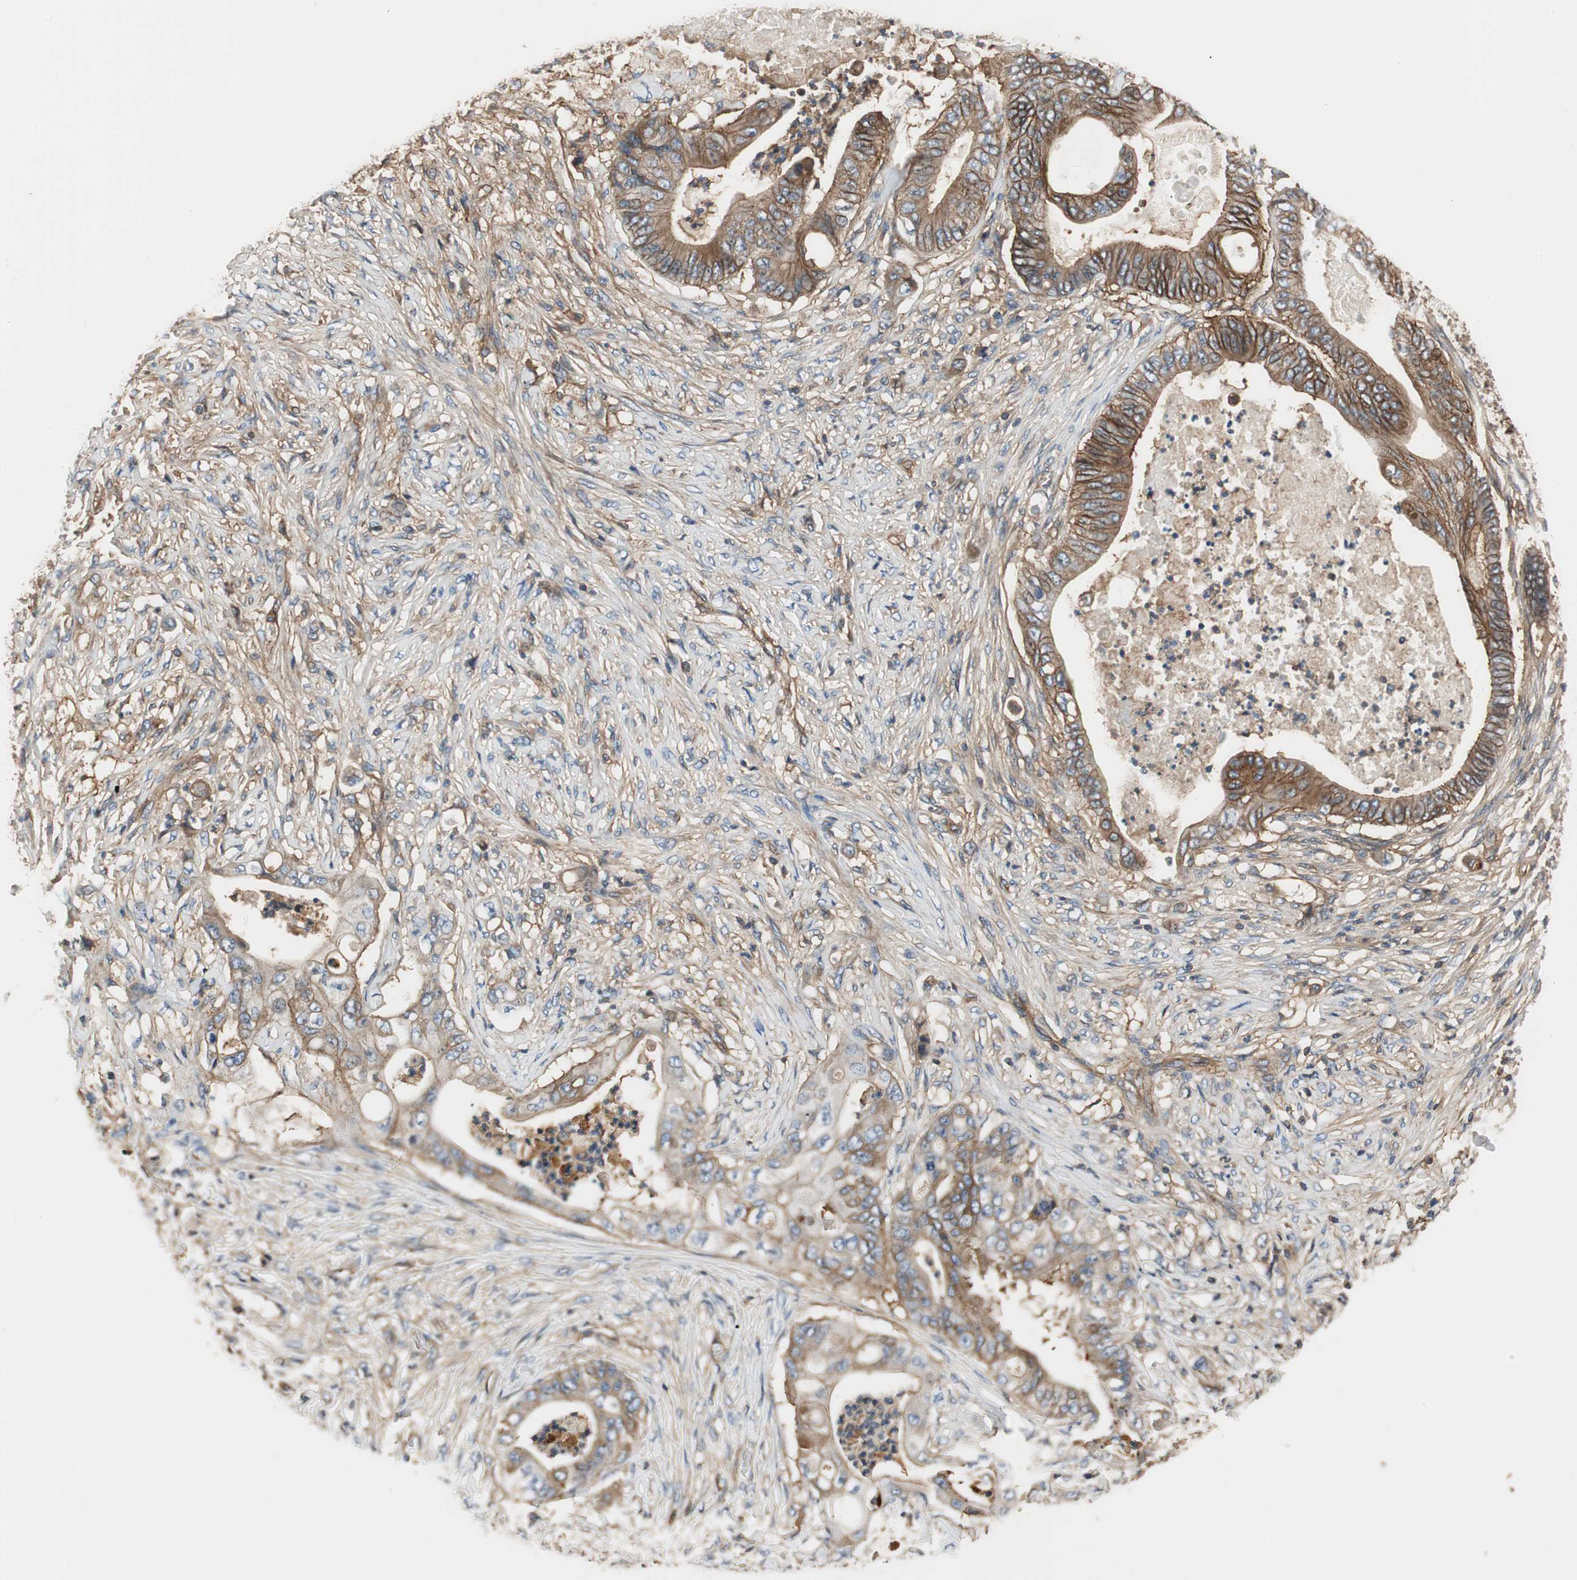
{"staining": {"intensity": "moderate", "quantity": ">75%", "location": "cytoplasmic/membranous"}, "tissue": "stomach cancer", "cell_type": "Tumor cells", "image_type": "cancer", "snomed": [{"axis": "morphology", "description": "Adenocarcinoma, NOS"}, {"axis": "topography", "description": "Stomach"}], "caption": "Immunohistochemical staining of human stomach cancer displays medium levels of moderate cytoplasmic/membranous protein positivity in about >75% of tumor cells.", "gene": "IL1RL1", "patient": {"sex": "female", "age": 73}}